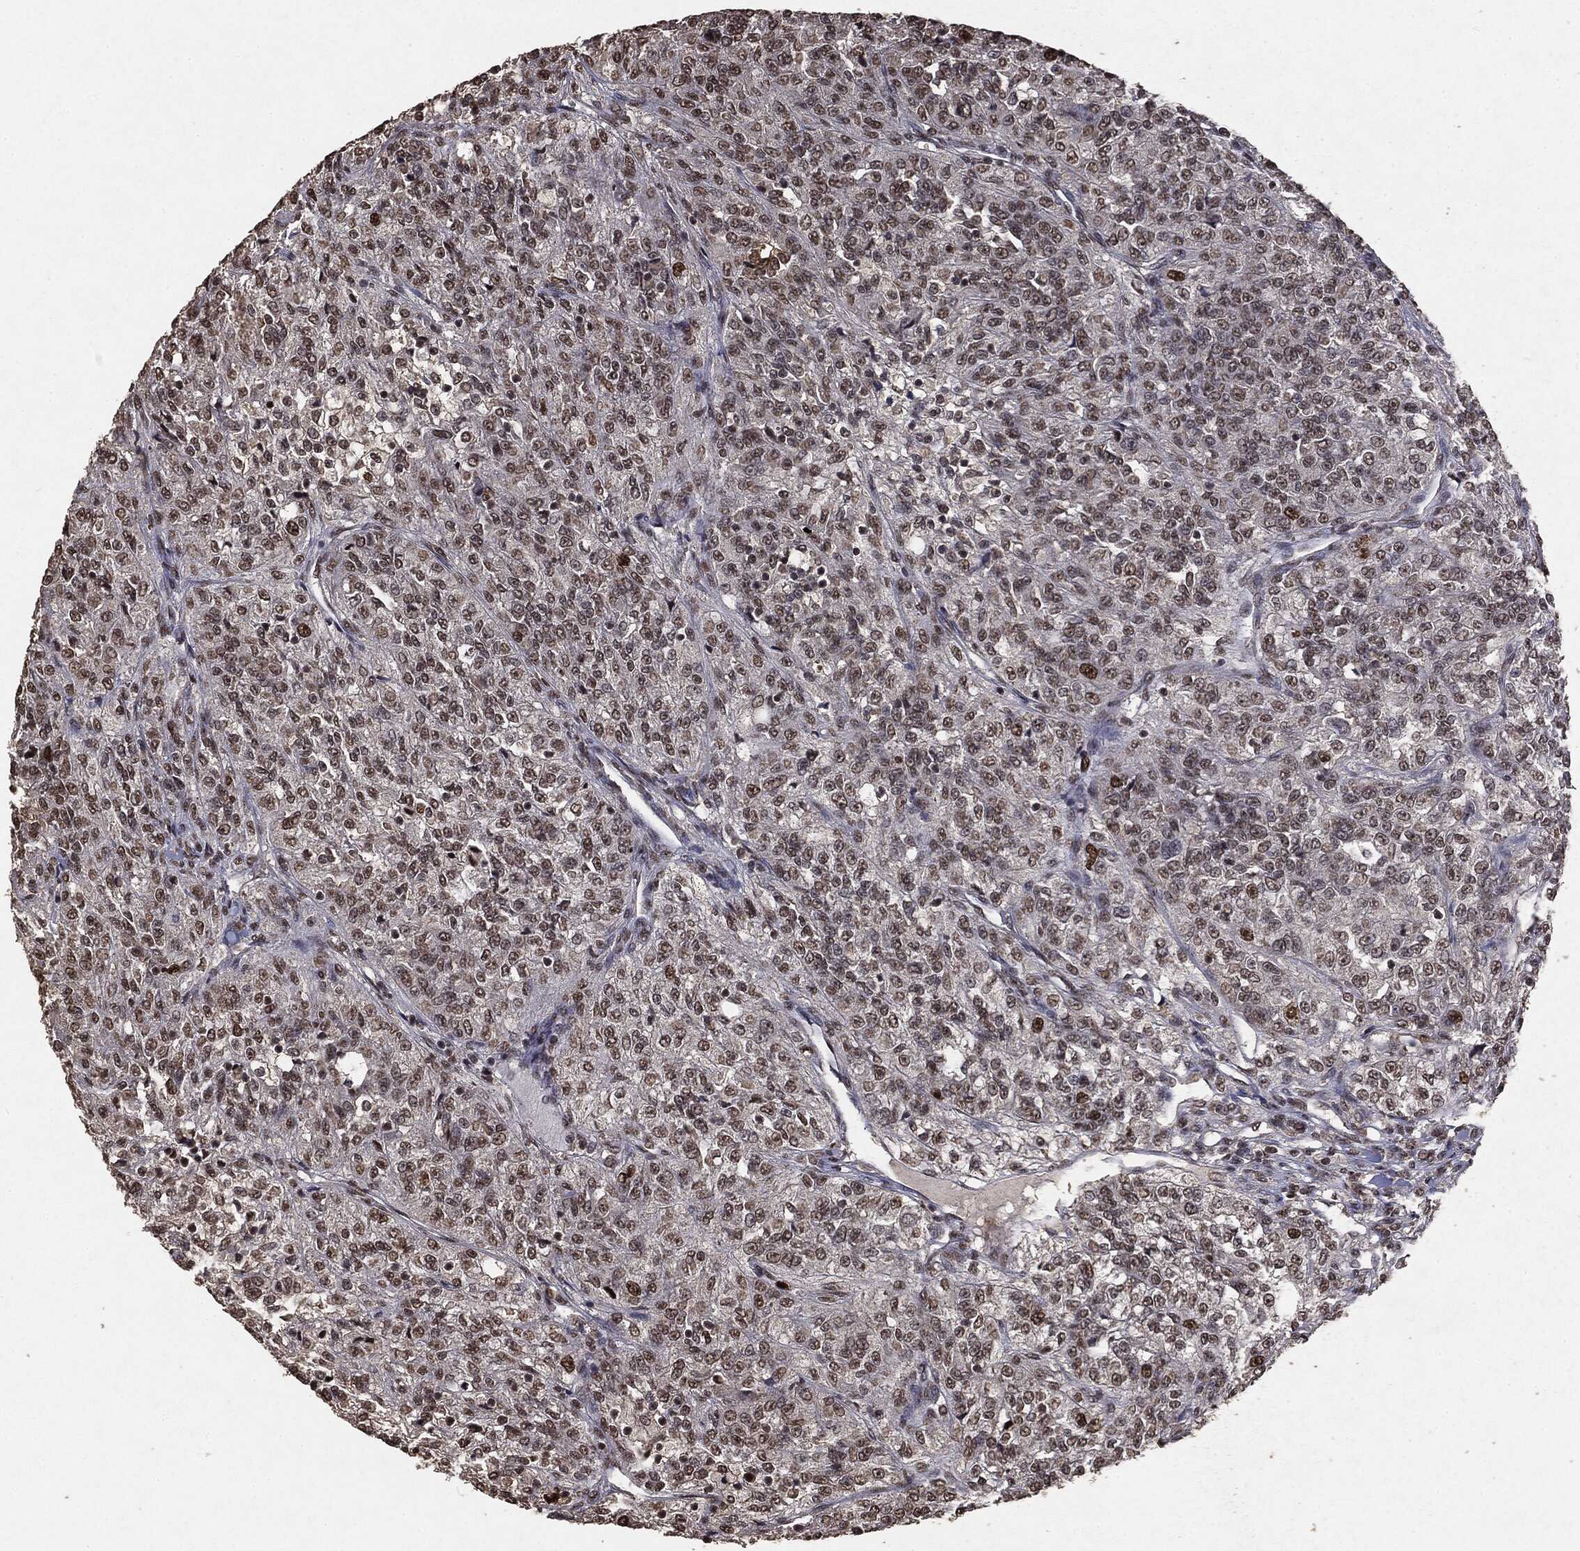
{"staining": {"intensity": "weak", "quantity": "25%-75%", "location": "nuclear"}, "tissue": "renal cancer", "cell_type": "Tumor cells", "image_type": "cancer", "snomed": [{"axis": "morphology", "description": "Adenocarcinoma, NOS"}, {"axis": "topography", "description": "Kidney"}], "caption": "Protein expression by immunohistochemistry (IHC) shows weak nuclear expression in approximately 25%-75% of tumor cells in renal cancer. (brown staining indicates protein expression, while blue staining denotes nuclei).", "gene": "RAD18", "patient": {"sex": "female", "age": 63}}